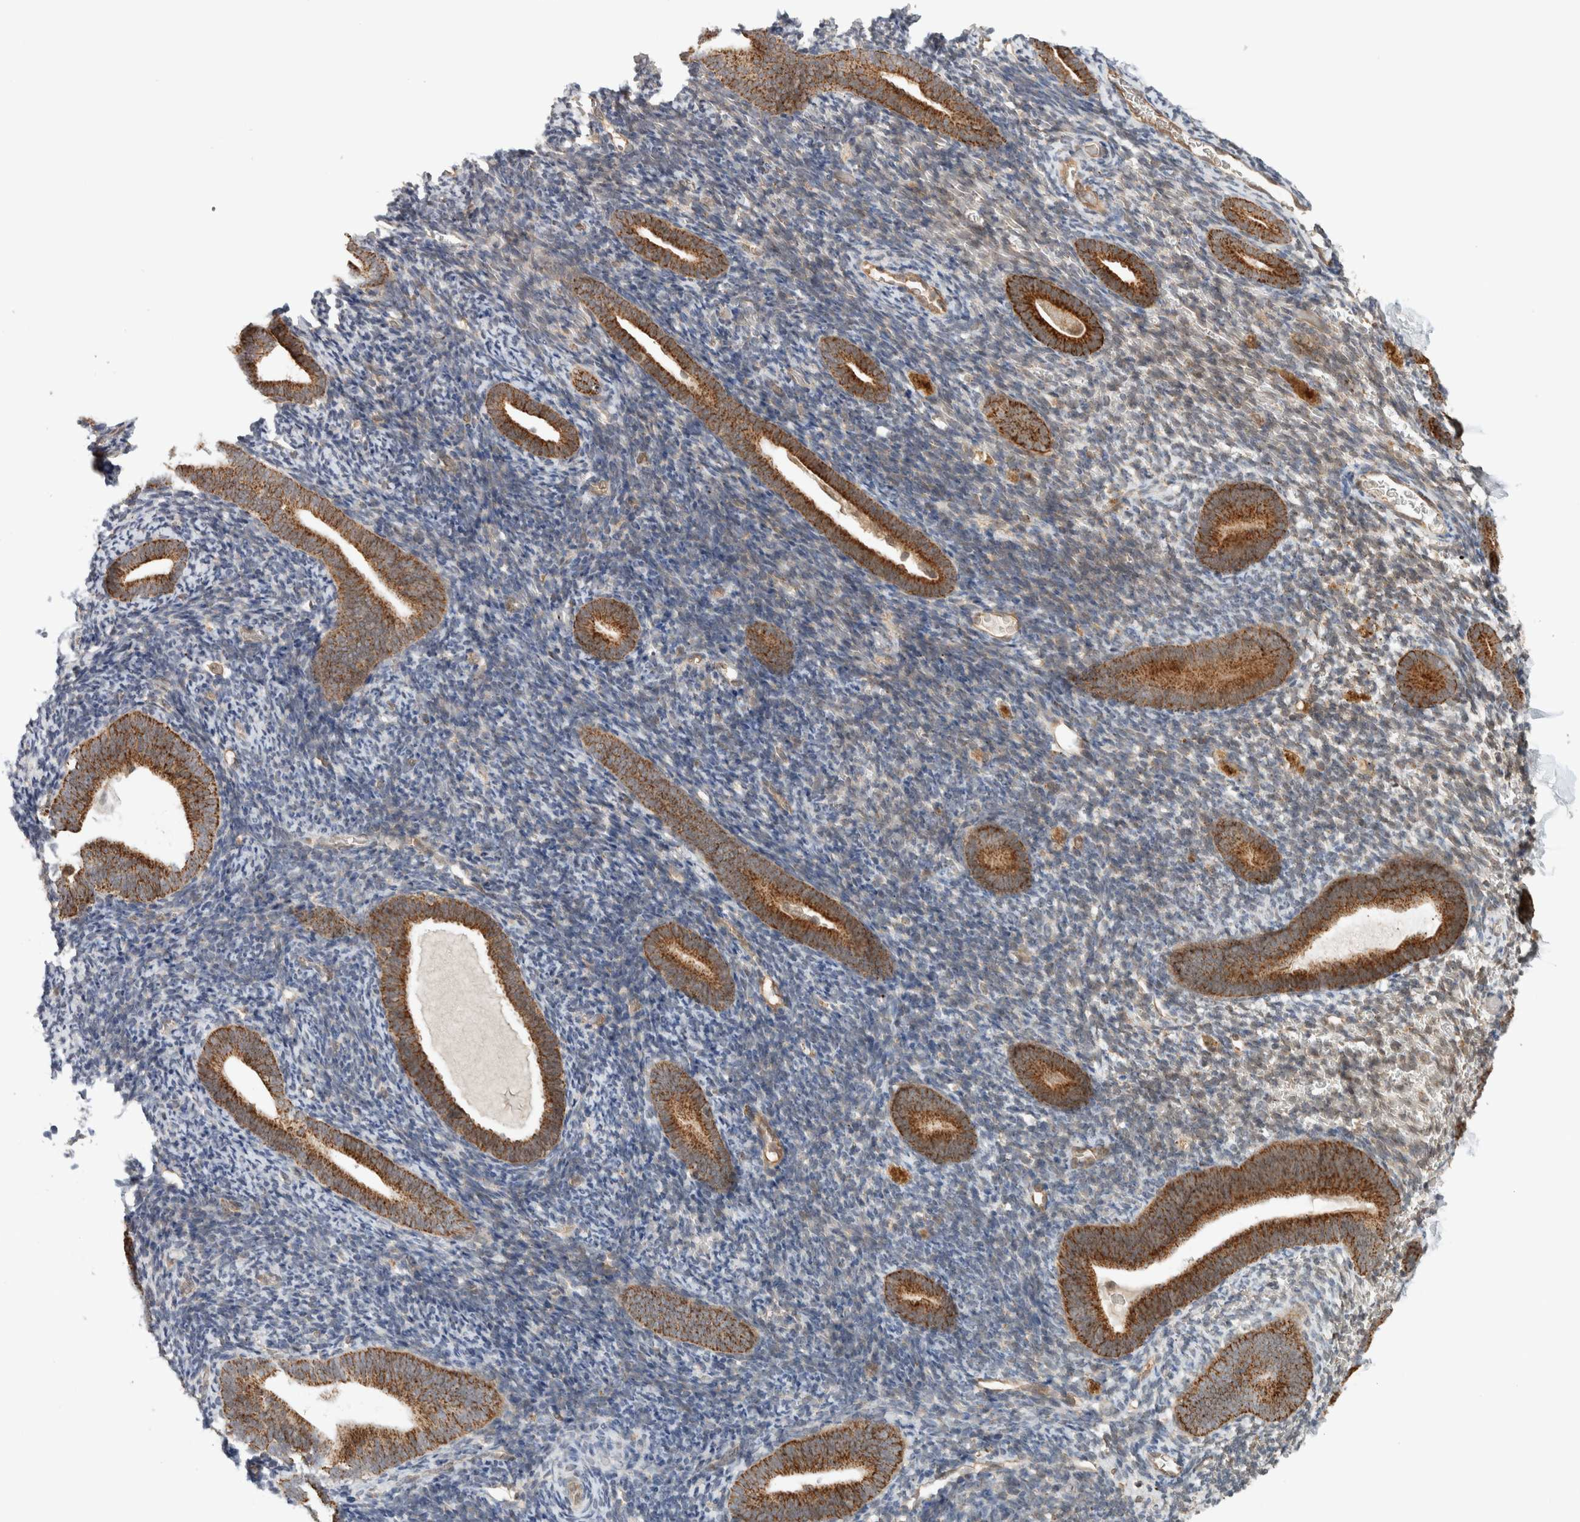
{"staining": {"intensity": "negative", "quantity": "none", "location": "none"}, "tissue": "endometrium", "cell_type": "Cells in endometrial stroma", "image_type": "normal", "snomed": [{"axis": "morphology", "description": "Normal tissue, NOS"}, {"axis": "topography", "description": "Endometrium"}], "caption": "Immunohistochemical staining of unremarkable human endometrium displays no significant positivity in cells in endometrial stroma.", "gene": "CAAP1", "patient": {"sex": "female", "age": 51}}